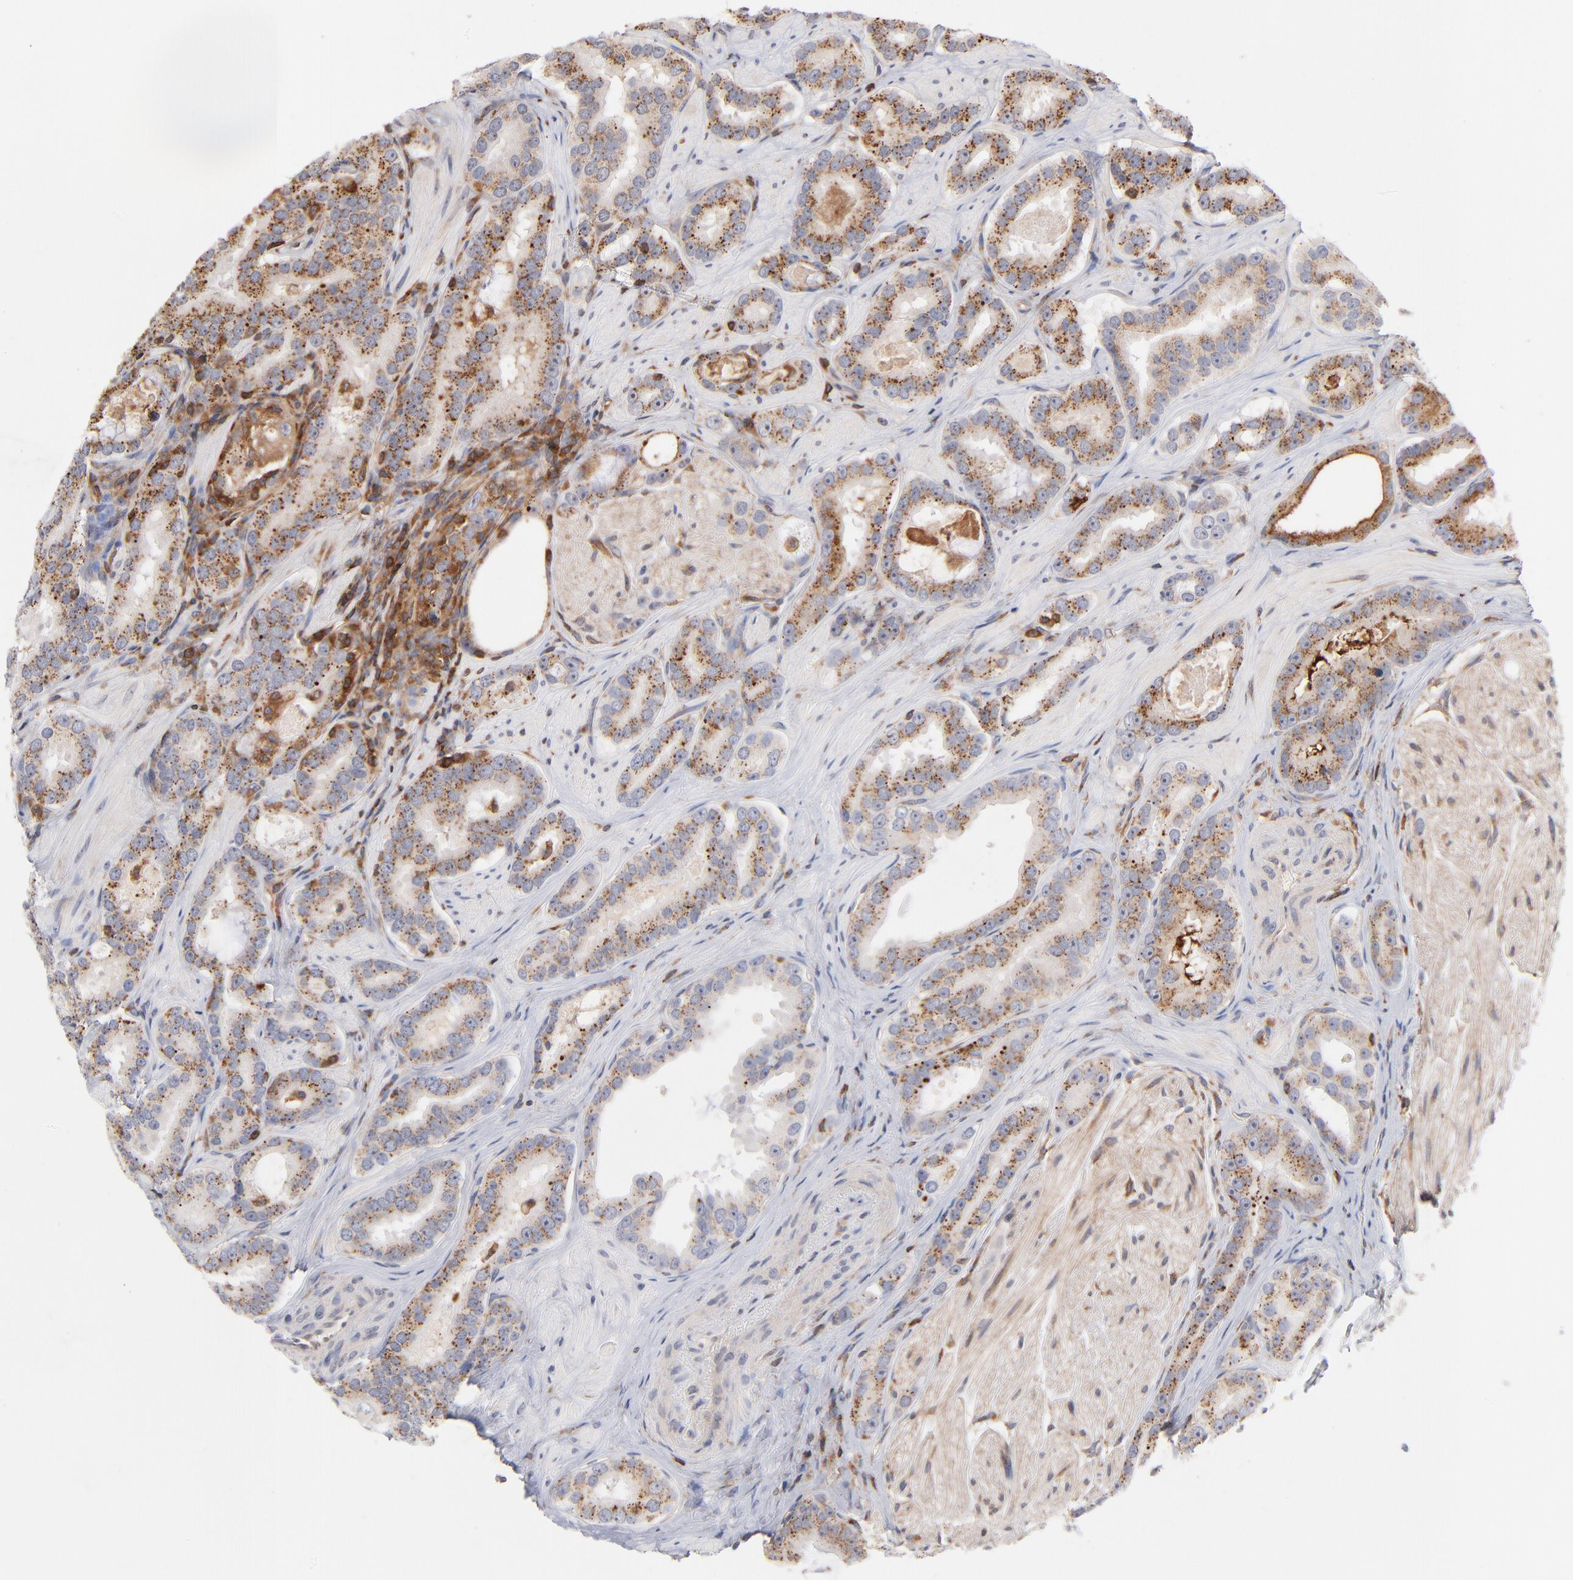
{"staining": {"intensity": "moderate", "quantity": ">75%", "location": "cytoplasmic/membranous"}, "tissue": "prostate cancer", "cell_type": "Tumor cells", "image_type": "cancer", "snomed": [{"axis": "morphology", "description": "Adenocarcinoma, Low grade"}, {"axis": "topography", "description": "Prostate"}], "caption": "Immunohistochemistry (DAB) staining of human adenocarcinoma (low-grade) (prostate) reveals moderate cytoplasmic/membranous protein positivity in about >75% of tumor cells. Using DAB (3,3'-diaminobenzidine) (brown) and hematoxylin (blue) stains, captured at high magnification using brightfield microscopy.", "gene": "WIPF1", "patient": {"sex": "male", "age": 59}}